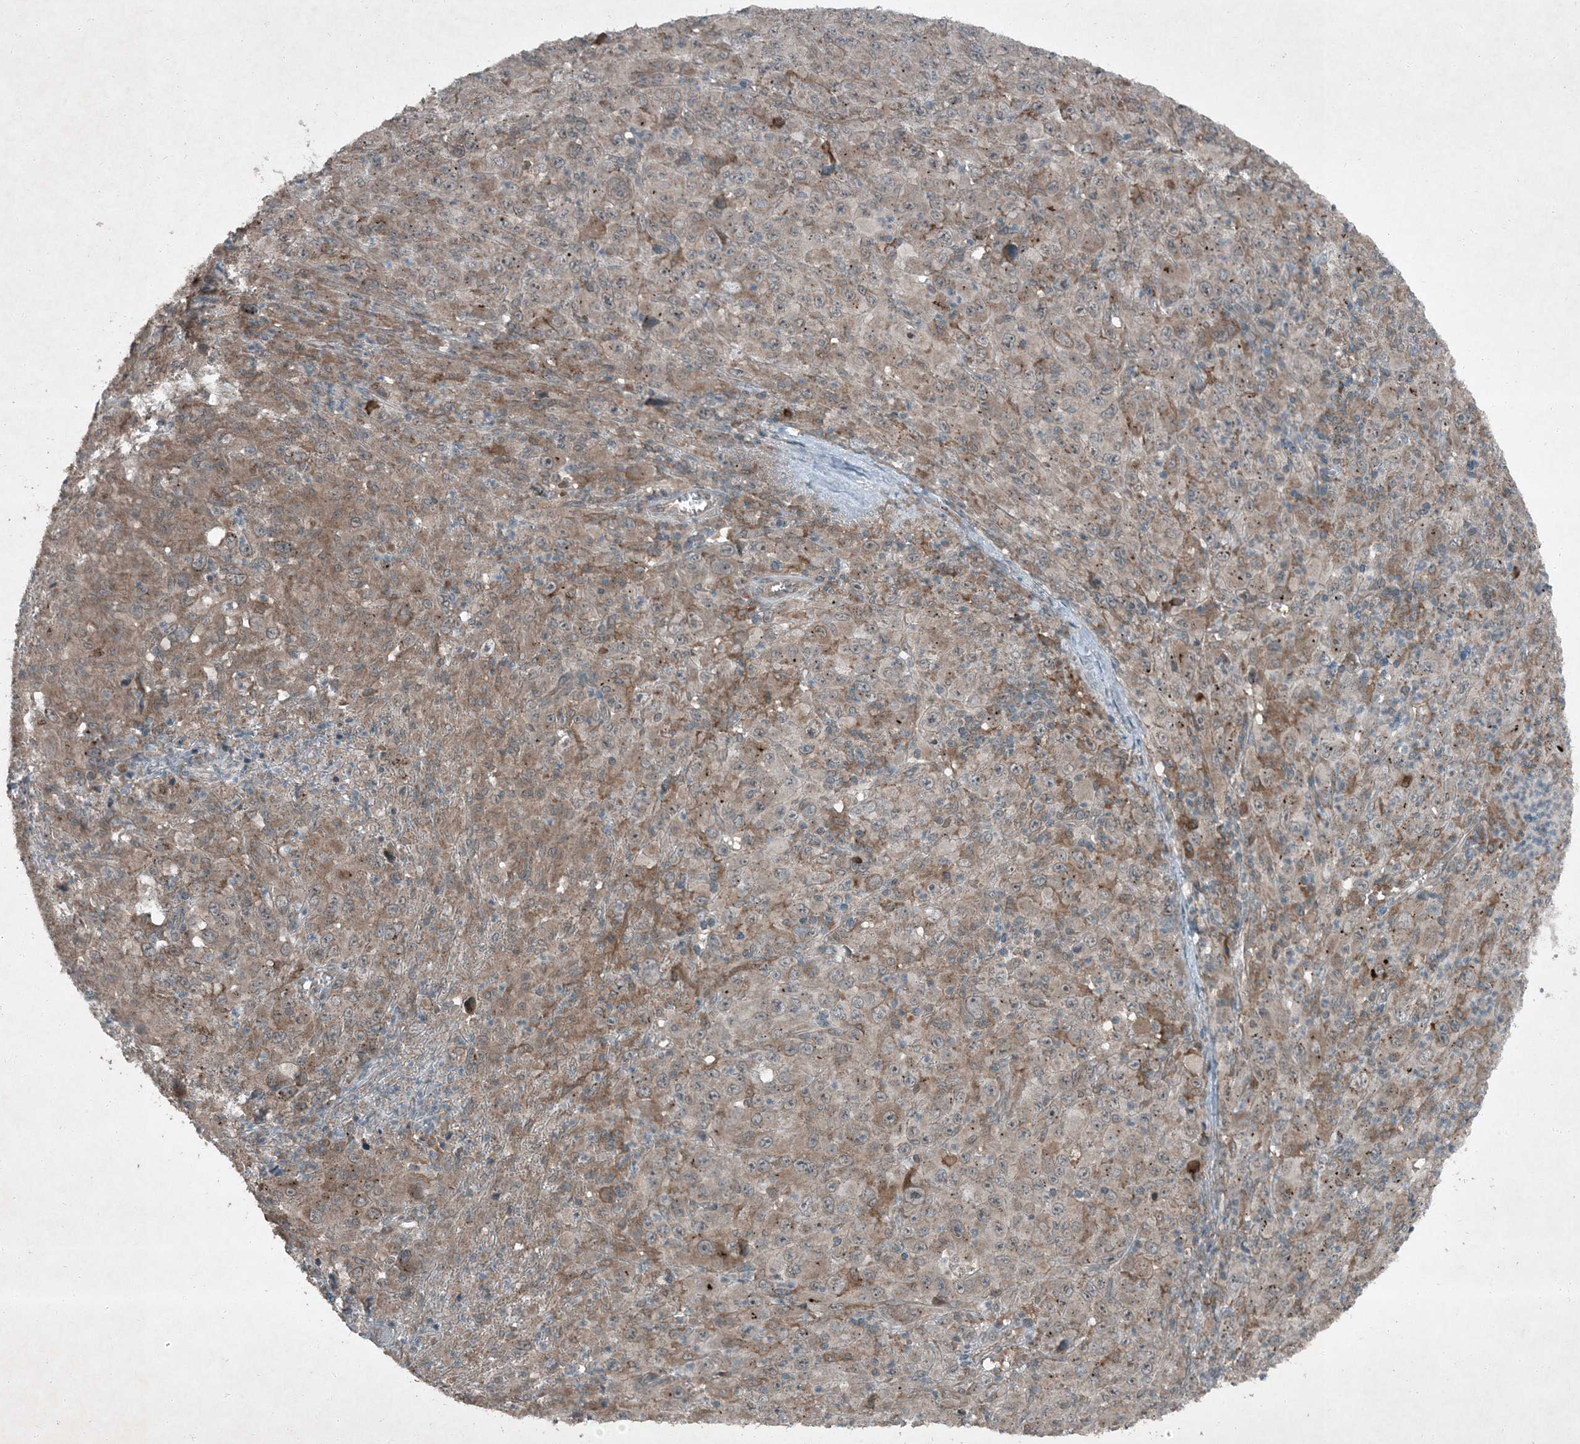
{"staining": {"intensity": "weak", "quantity": ">75%", "location": "cytoplasmic/membranous"}, "tissue": "melanoma", "cell_type": "Tumor cells", "image_type": "cancer", "snomed": [{"axis": "morphology", "description": "Malignant melanoma, Metastatic site"}, {"axis": "topography", "description": "Skin"}], "caption": "Human malignant melanoma (metastatic site) stained with a brown dye reveals weak cytoplasmic/membranous positive staining in approximately >75% of tumor cells.", "gene": "MDN1", "patient": {"sex": "female", "age": 56}}